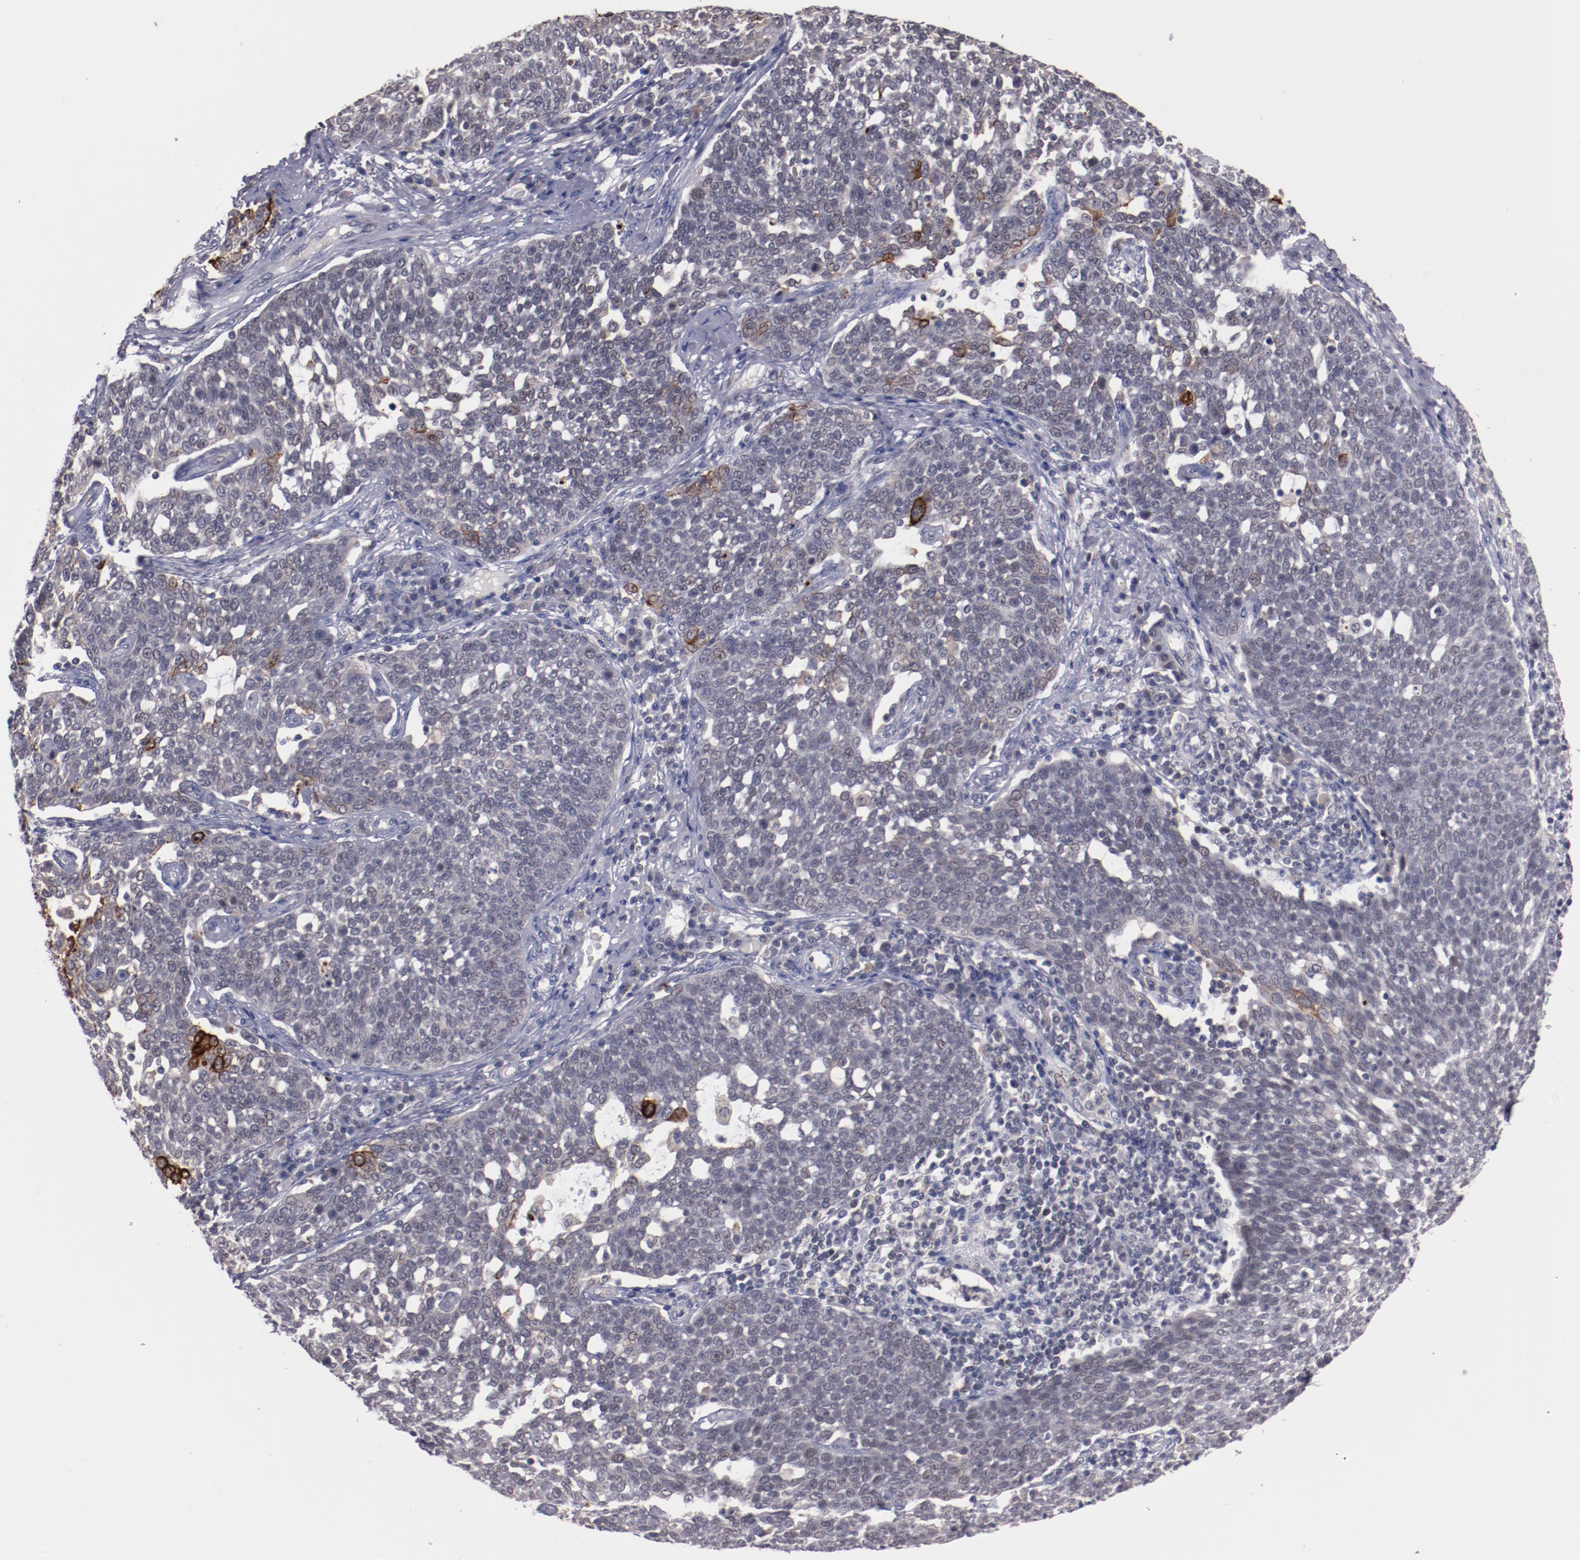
{"staining": {"intensity": "weak", "quantity": "<25%", "location": "cytoplasmic/membranous"}, "tissue": "cervical cancer", "cell_type": "Tumor cells", "image_type": "cancer", "snomed": [{"axis": "morphology", "description": "Squamous cell carcinoma, NOS"}, {"axis": "topography", "description": "Cervix"}], "caption": "Cervical cancer (squamous cell carcinoma) was stained to show a protein in brown. There is no significant positivity in tumor cells.", "gene": "SYP", "patient": {"sex": "female", "age": 34}}